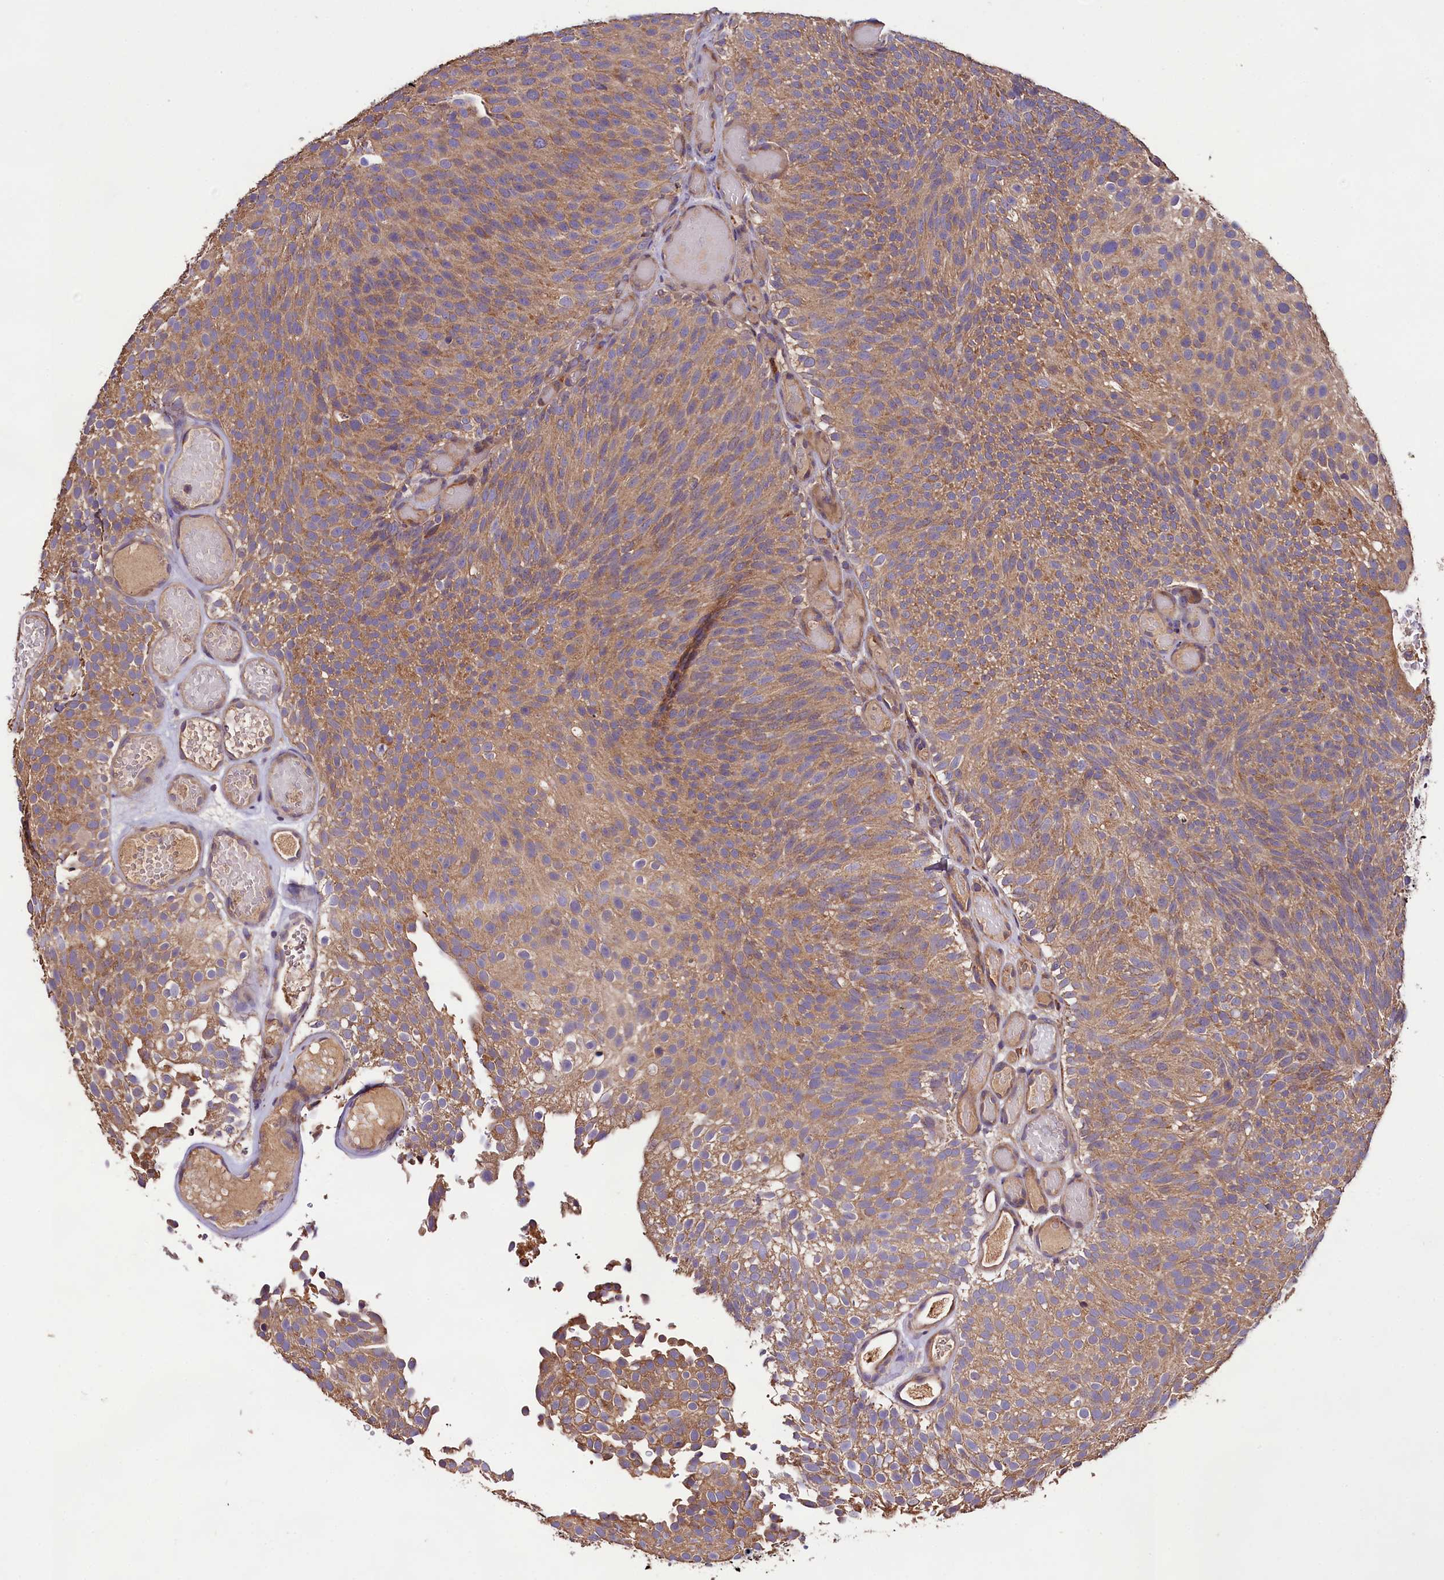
{"staining": {"intensity": "moderate", "quantity": ">75%", "location": "cytoplasmic/membranous"}, "tissue": "urothelial cancer", "cell_type": "Tumor cells", "image_type": "cancer", "snomed": [{"axis": "morphology", "description": "Urothelial carcinoma, Low grade"}, {"axis": "topography", "description": "Urinary bladder"}], "caption": "Urothelial carcinoma (low-grade) stained with a protein marker shows moderate staining in tumor cells.", "gene": "ENKD1", "patient": {"sex": "male", "age": 78}}